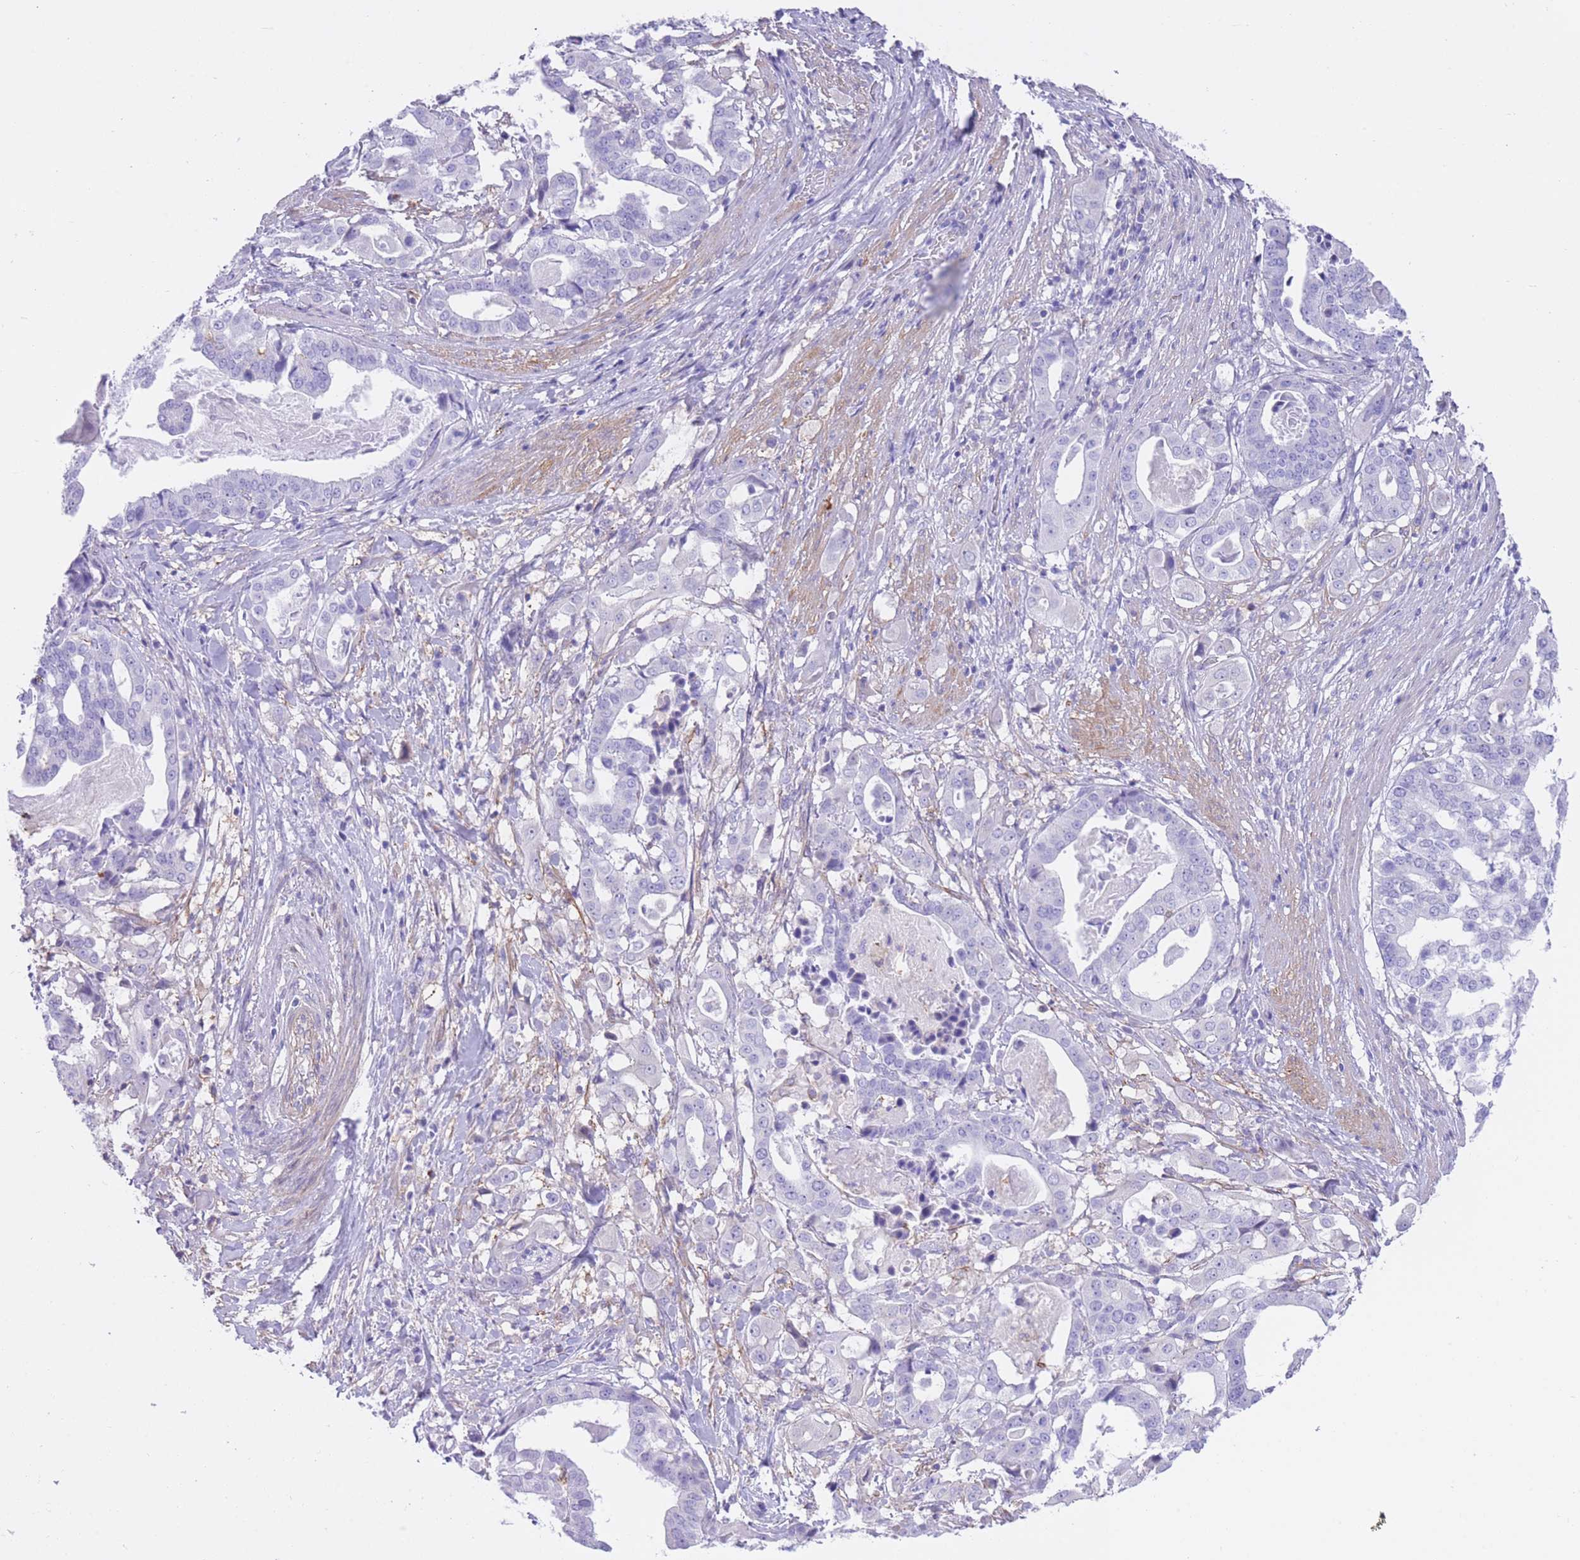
{"staining": {"intensity": "negative", "quantity": "none", "location": "none"}, "tissue": "stomach cancer", "cell_type": "Tumor cells", "image_type": "cancer", "snomed": [{"axis": "morphology", "description": "Adenocarcinoma, NOS"}, {"axis": "topography", "description": "Stomach"}], "caption": "DAB immunohistochemical staining of stomach cancer shows no significant expression in tumor cells. The staining is performed using DAB brown chromogen with nuclei counter-stained in using hematoxylin.", "gene": "LDB3", "patient": {"sex": "male", "age": 48}}